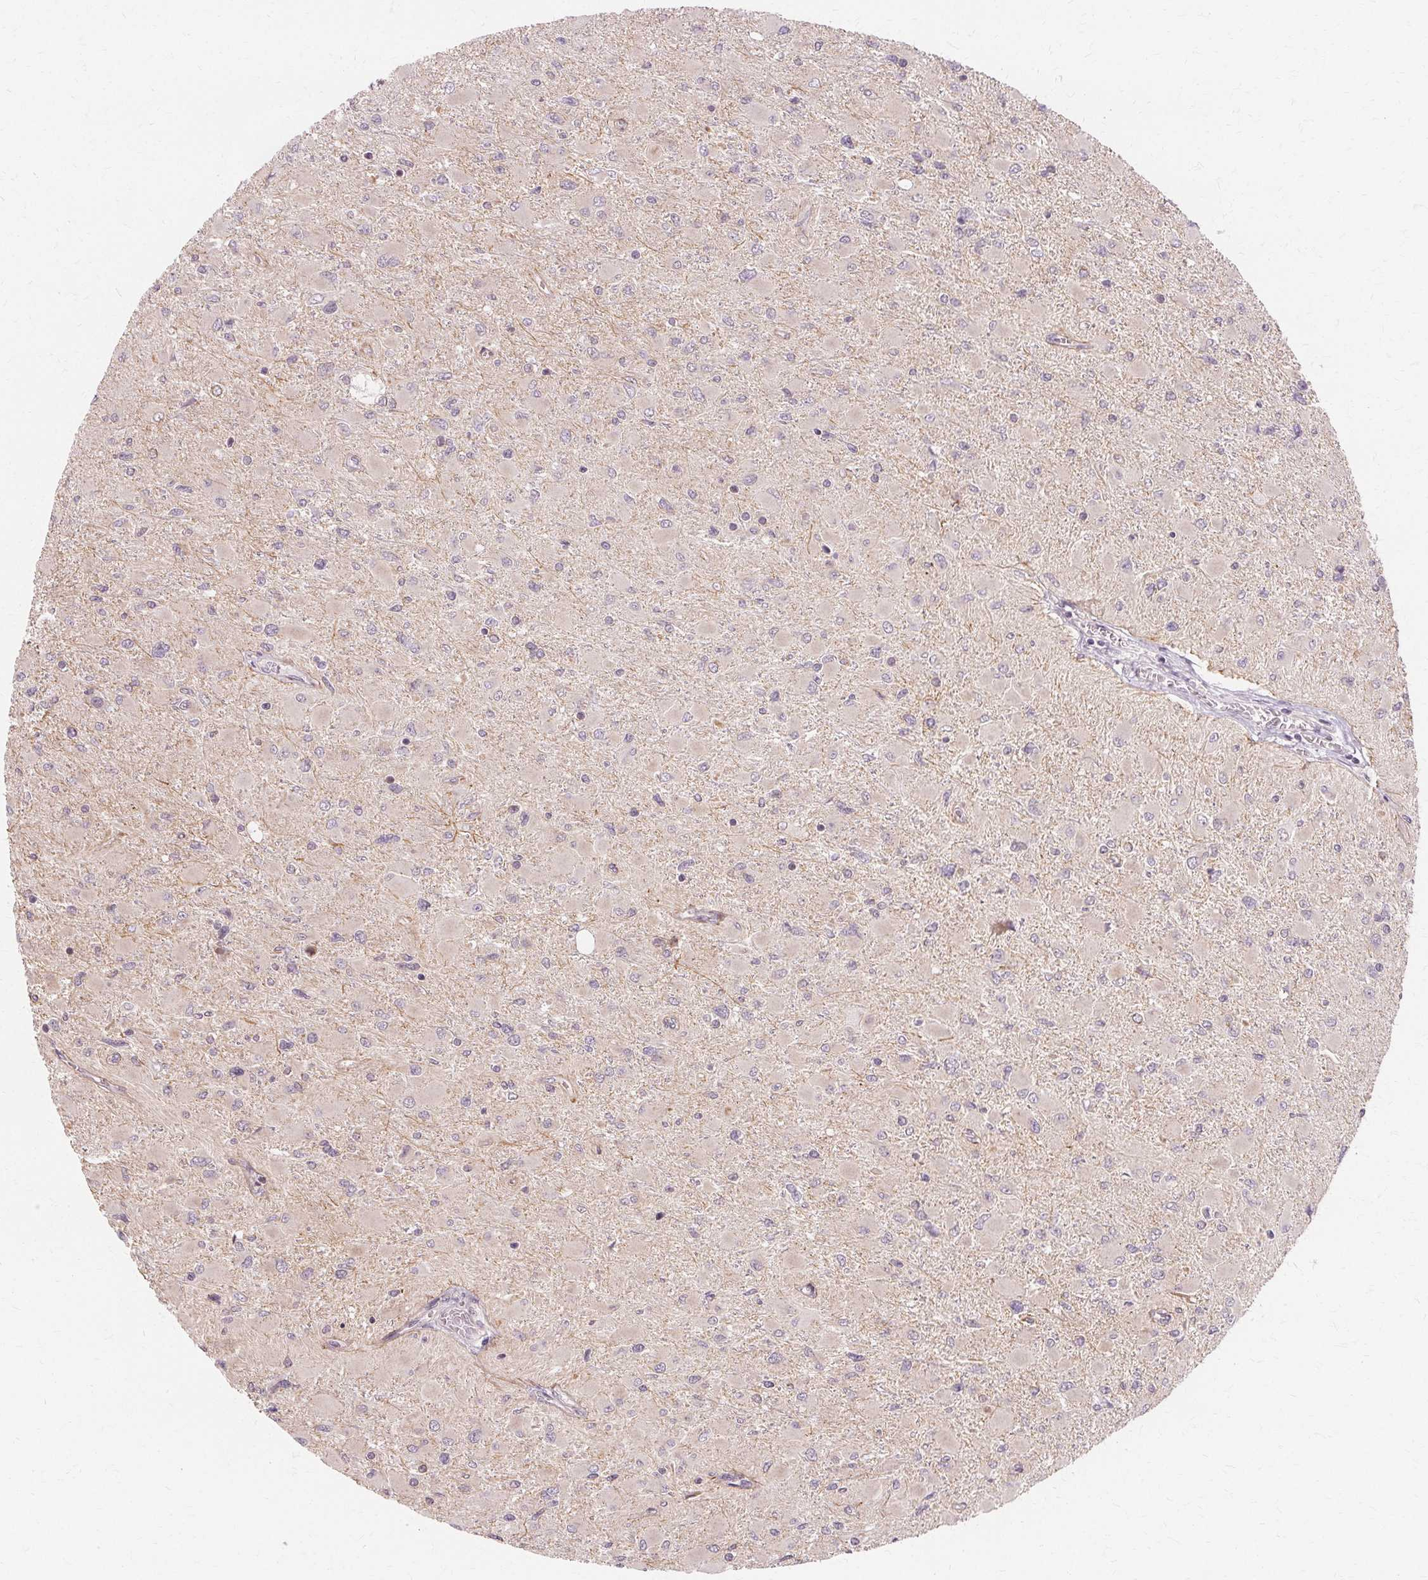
{"staining": {"intensity": "negative", "quantity": "none", "location": "none"}, "tissue": "glioma", "cell_type": "Tumor cells", "image_type": "cancer", "snomed": [{"axis": "morphology", "description": "Glioma, malignant, High grade"}, {"axis": "topography", "description": "Cerebral cortex"}], "caption": "Immunohistochemistry of glioma shows no staining in tumor cells.", "gene": "USP8", "patient": {"sex": "female", "age": 36}}